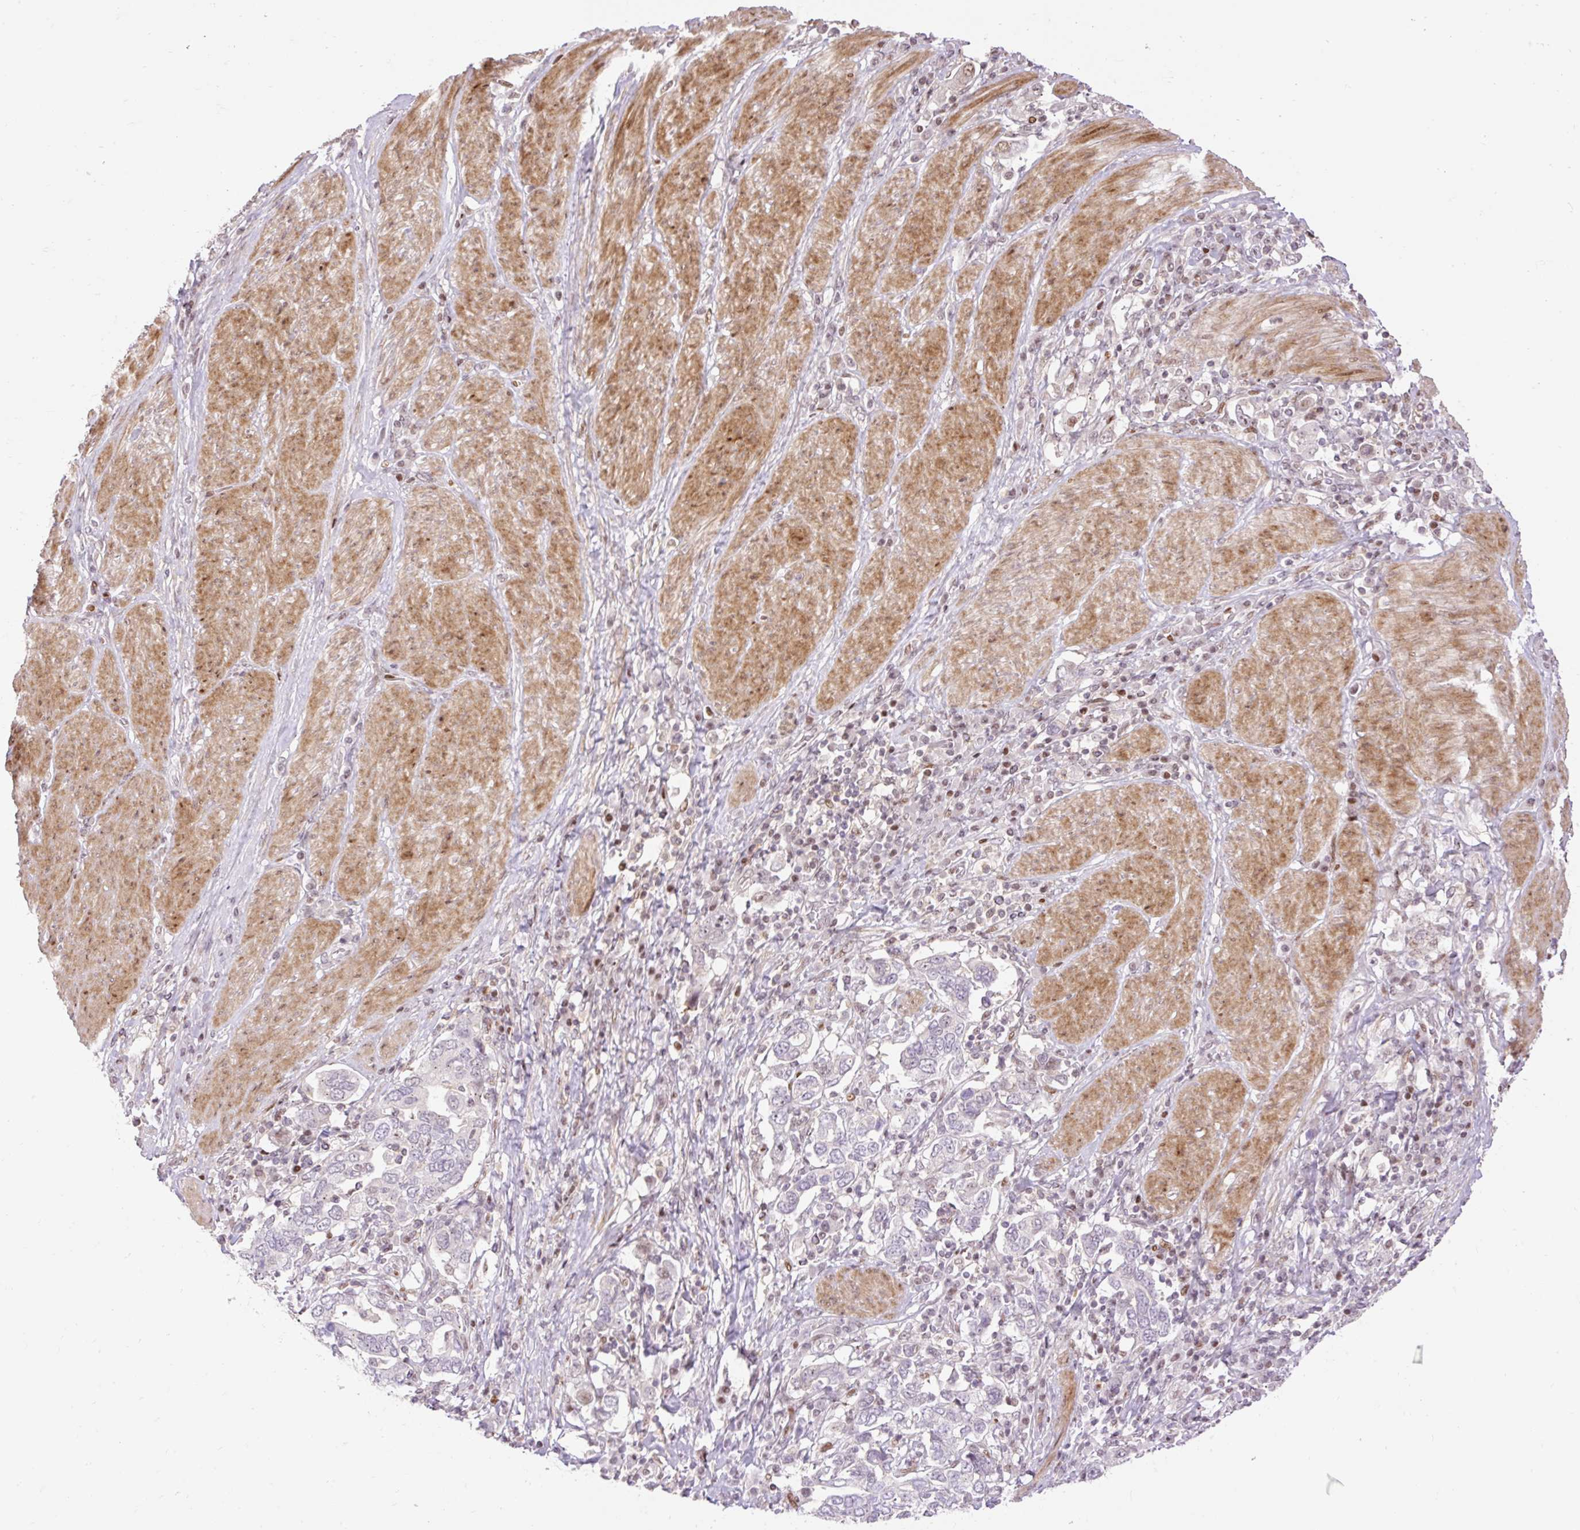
{"staining": {"intensity": "negative", "quantity": "none", "location": "none"}, "tissue": "stomach cancer", "cell_type": "Tumor cells", "image_type": "cancer", "snomed": [{"axis": "morphology", "description": "Adenocarcinoma, NOS"}, {"axis": "topography", "description": "Stomach, upper"}, {"axis": "topography", "description": "Stomach"}], "caption": "There is no significant staining in tumor cells of stomach cancer (adenocarcinoma).", "gene": "RIPPLY3", "patient": {"sex": "male", "age": 62}}